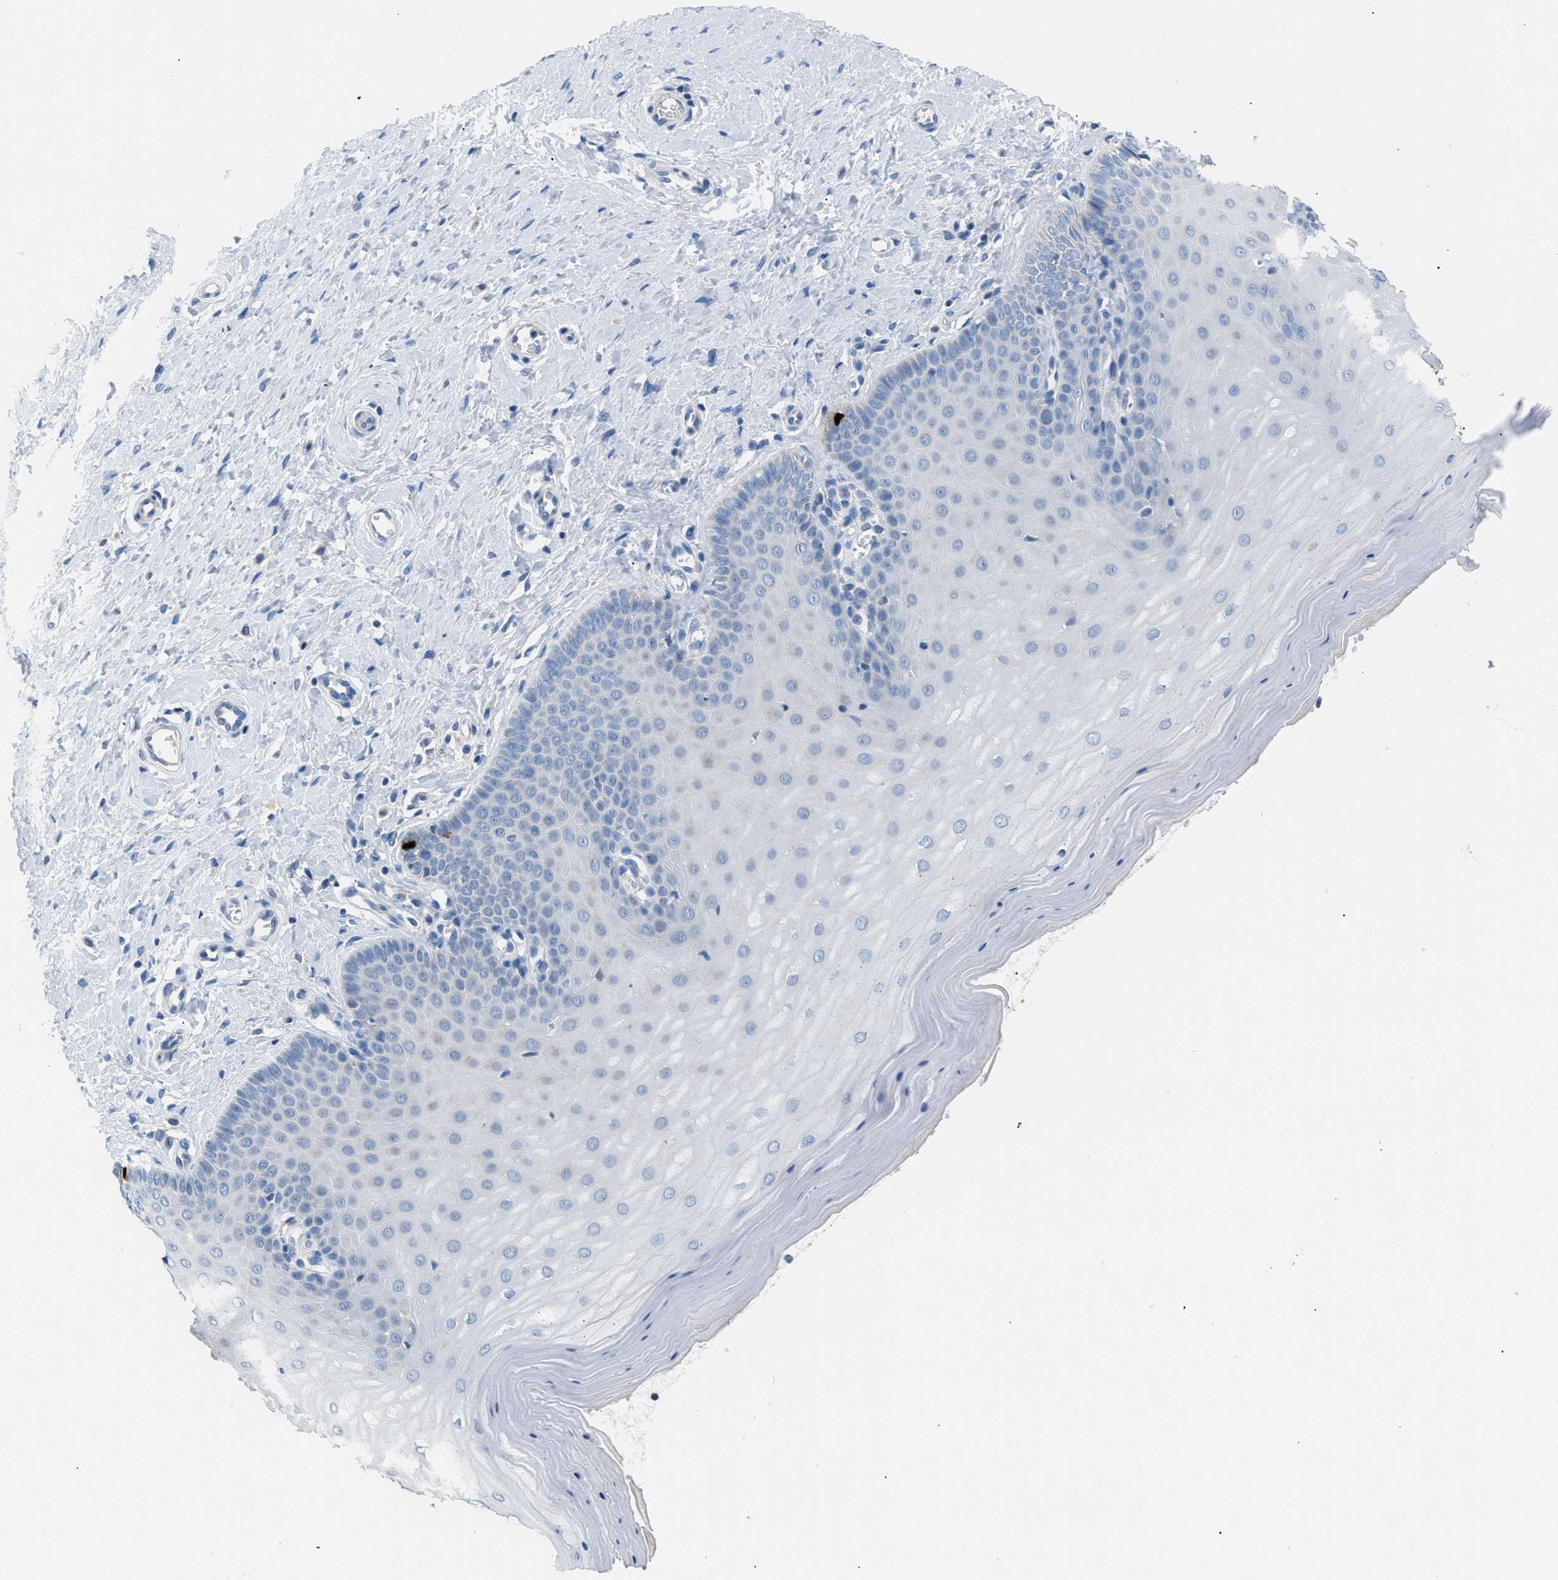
{"staining": {"intensity": "negative", "quantity": "none", "location": "none"}, "tissue": "cervix", "cell_type": "Squamous epithelial cells", "image_type": "normal", "snomed": [{"axis": "morphology", "description": "Normal tissue, NOS"}, {"axis": "topography", "description": "Cervix"}], "caption": "Immunohistochemical staining of benign human cervix displays no significant expression in squamous epithelial cells. (DAB immunohistochemistry (IHC), high magnification).", "gene": "ILDR1", "patient": {"sex": "female", "age": 55}}